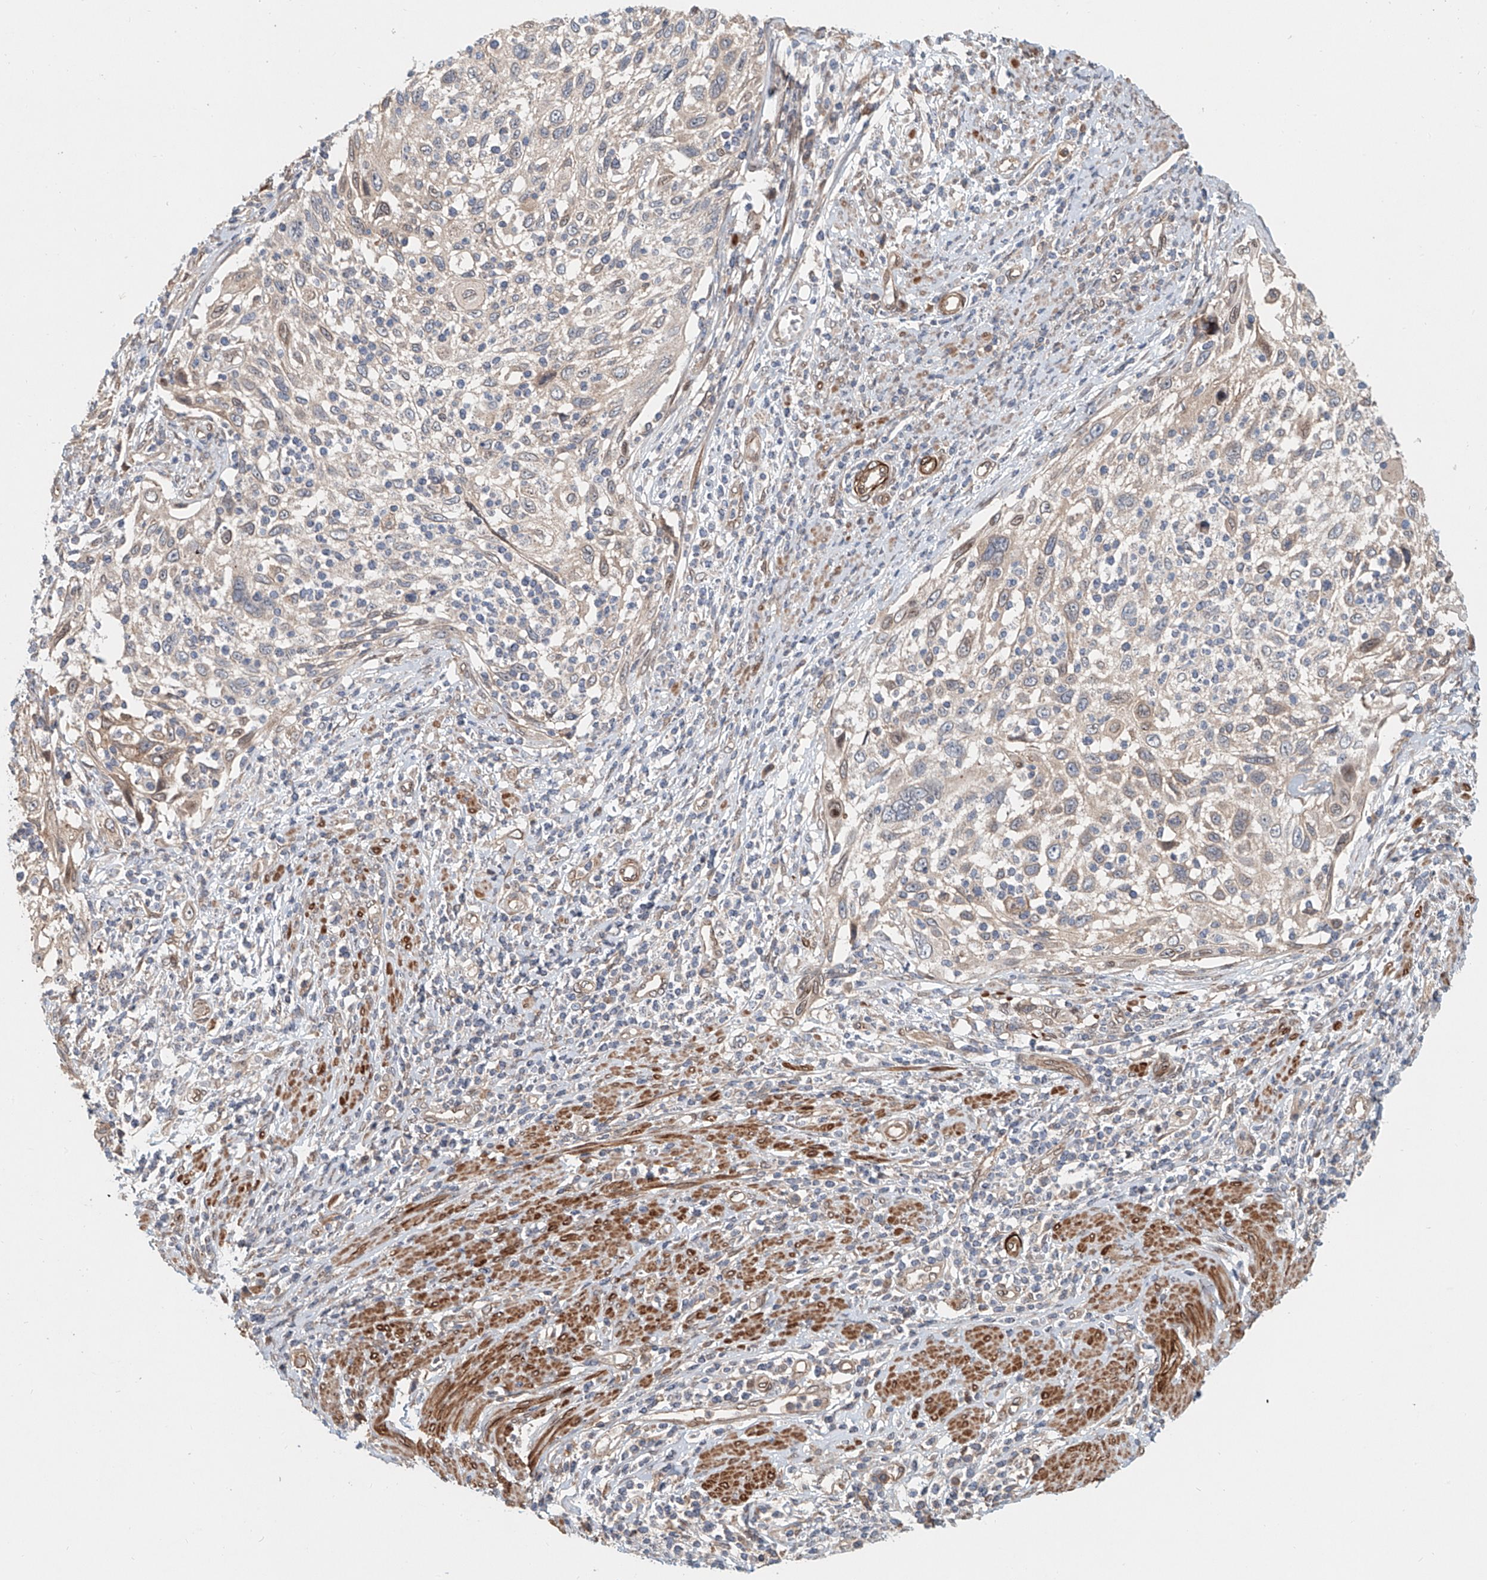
{"staining": {"intensity": "negative", "quantity": "none", "location": "none"}, "tissue": "cervical cancer", "cell_type": "Tumor cells", "image_type": "cancer", "snomed": [{"axis": "morphology", "description": "Squamous cell carcinoma, NOS"}, {"axis": "topography", "description": "Cervix"}], "caption": "Tumor cells show no significant staining in cervical cancer (squamous cell carcinoma).", "gene": "SASH1", "patient": {"sex": "female", "age": 70}}